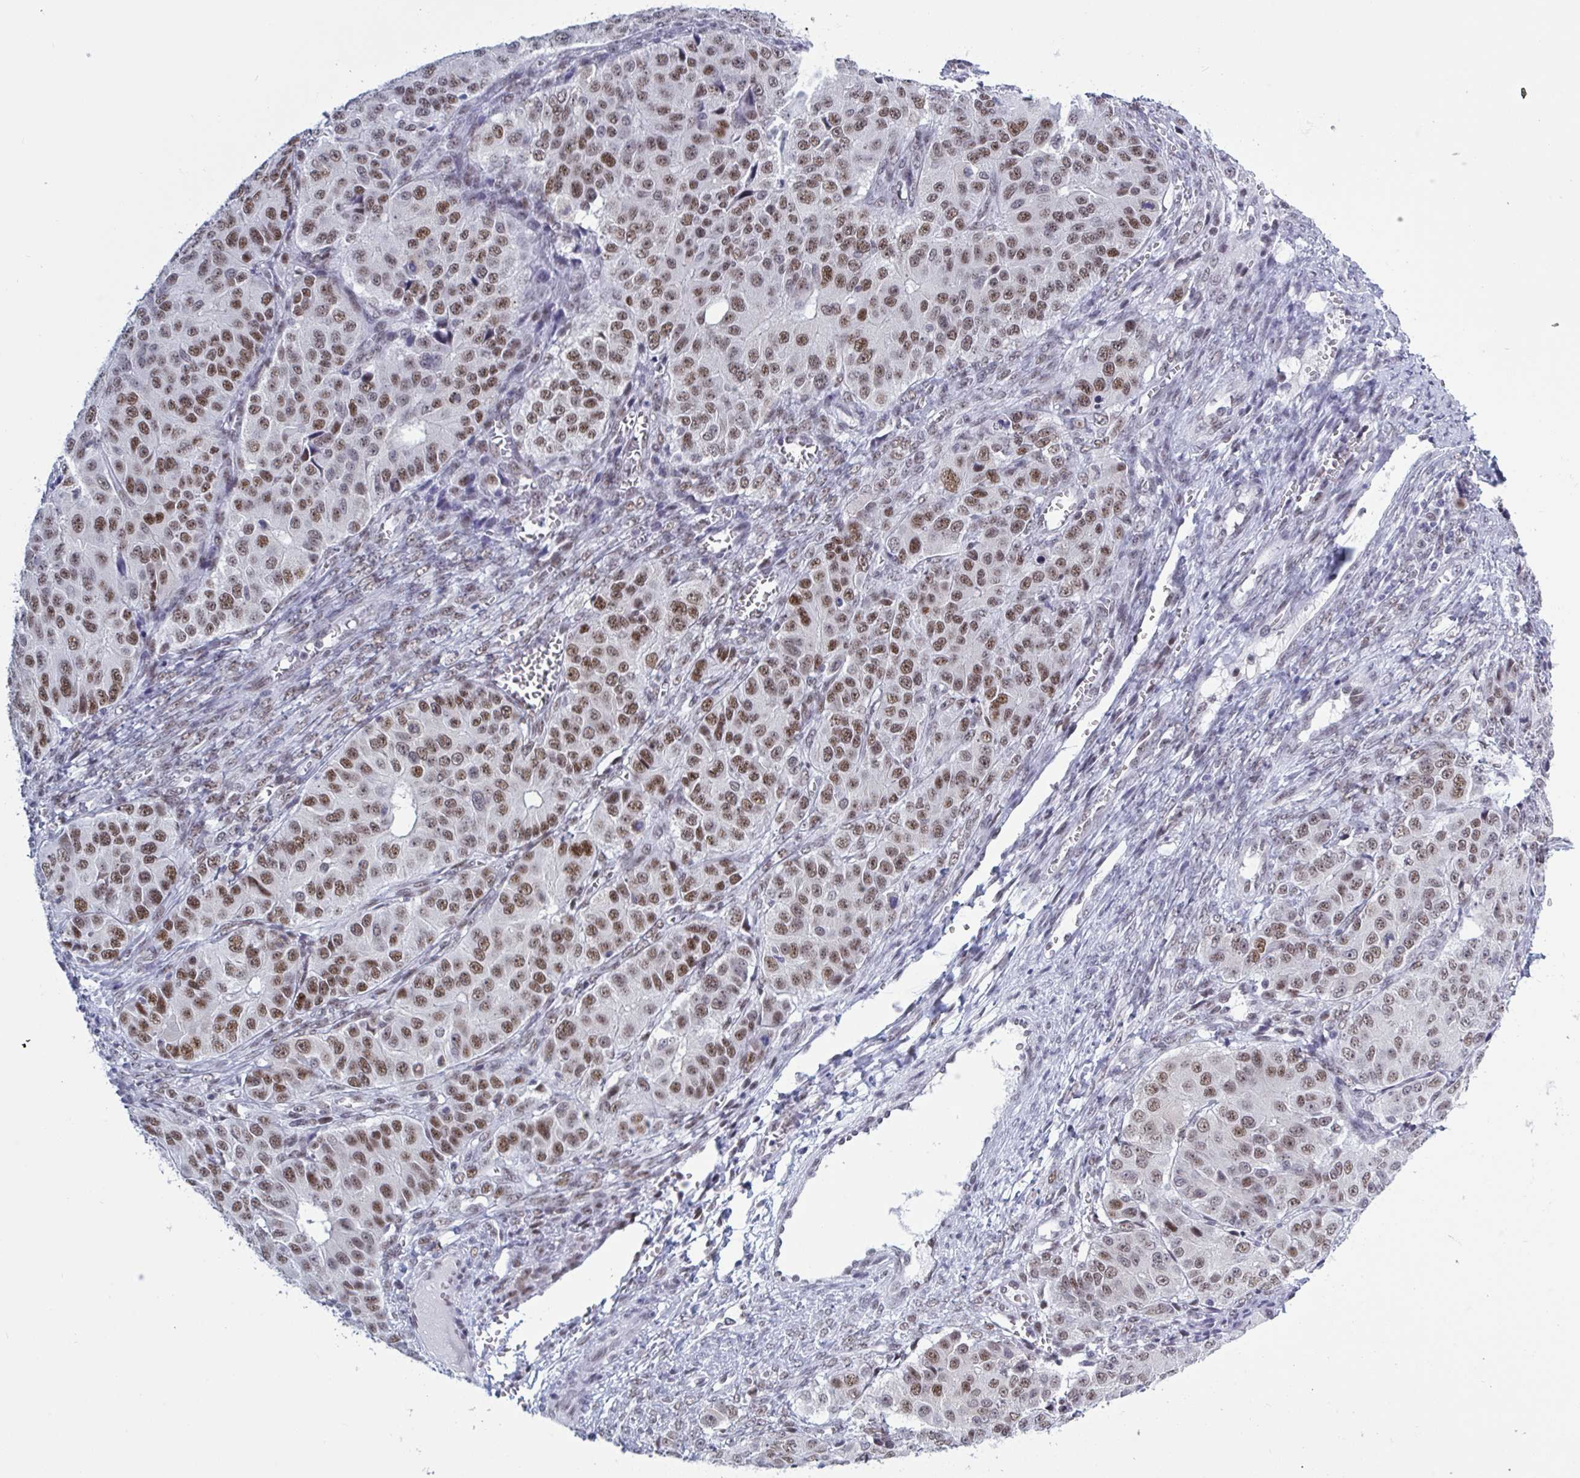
{"staining": {"intensity": "moderate", "quantity": ">75%", "location": "nuclear"}, "tissue": "ovarian cancer", "cell_type": "Tumor cells", "image_type": "cancer", "snomed": [{"axis": "morphology", "description": "Carcinoma, endometroid"}, {"axis": "topography", "description": "Ovary"}], "caption": "There is medium levels of moderate nuclear staining in tumor cells of ovarian endometroid carcinoma, as demonstrated by immunohistochemical staining (brown color).", "gene": "PPP1R10", "patient": {"sex": "female", "age": 51}}